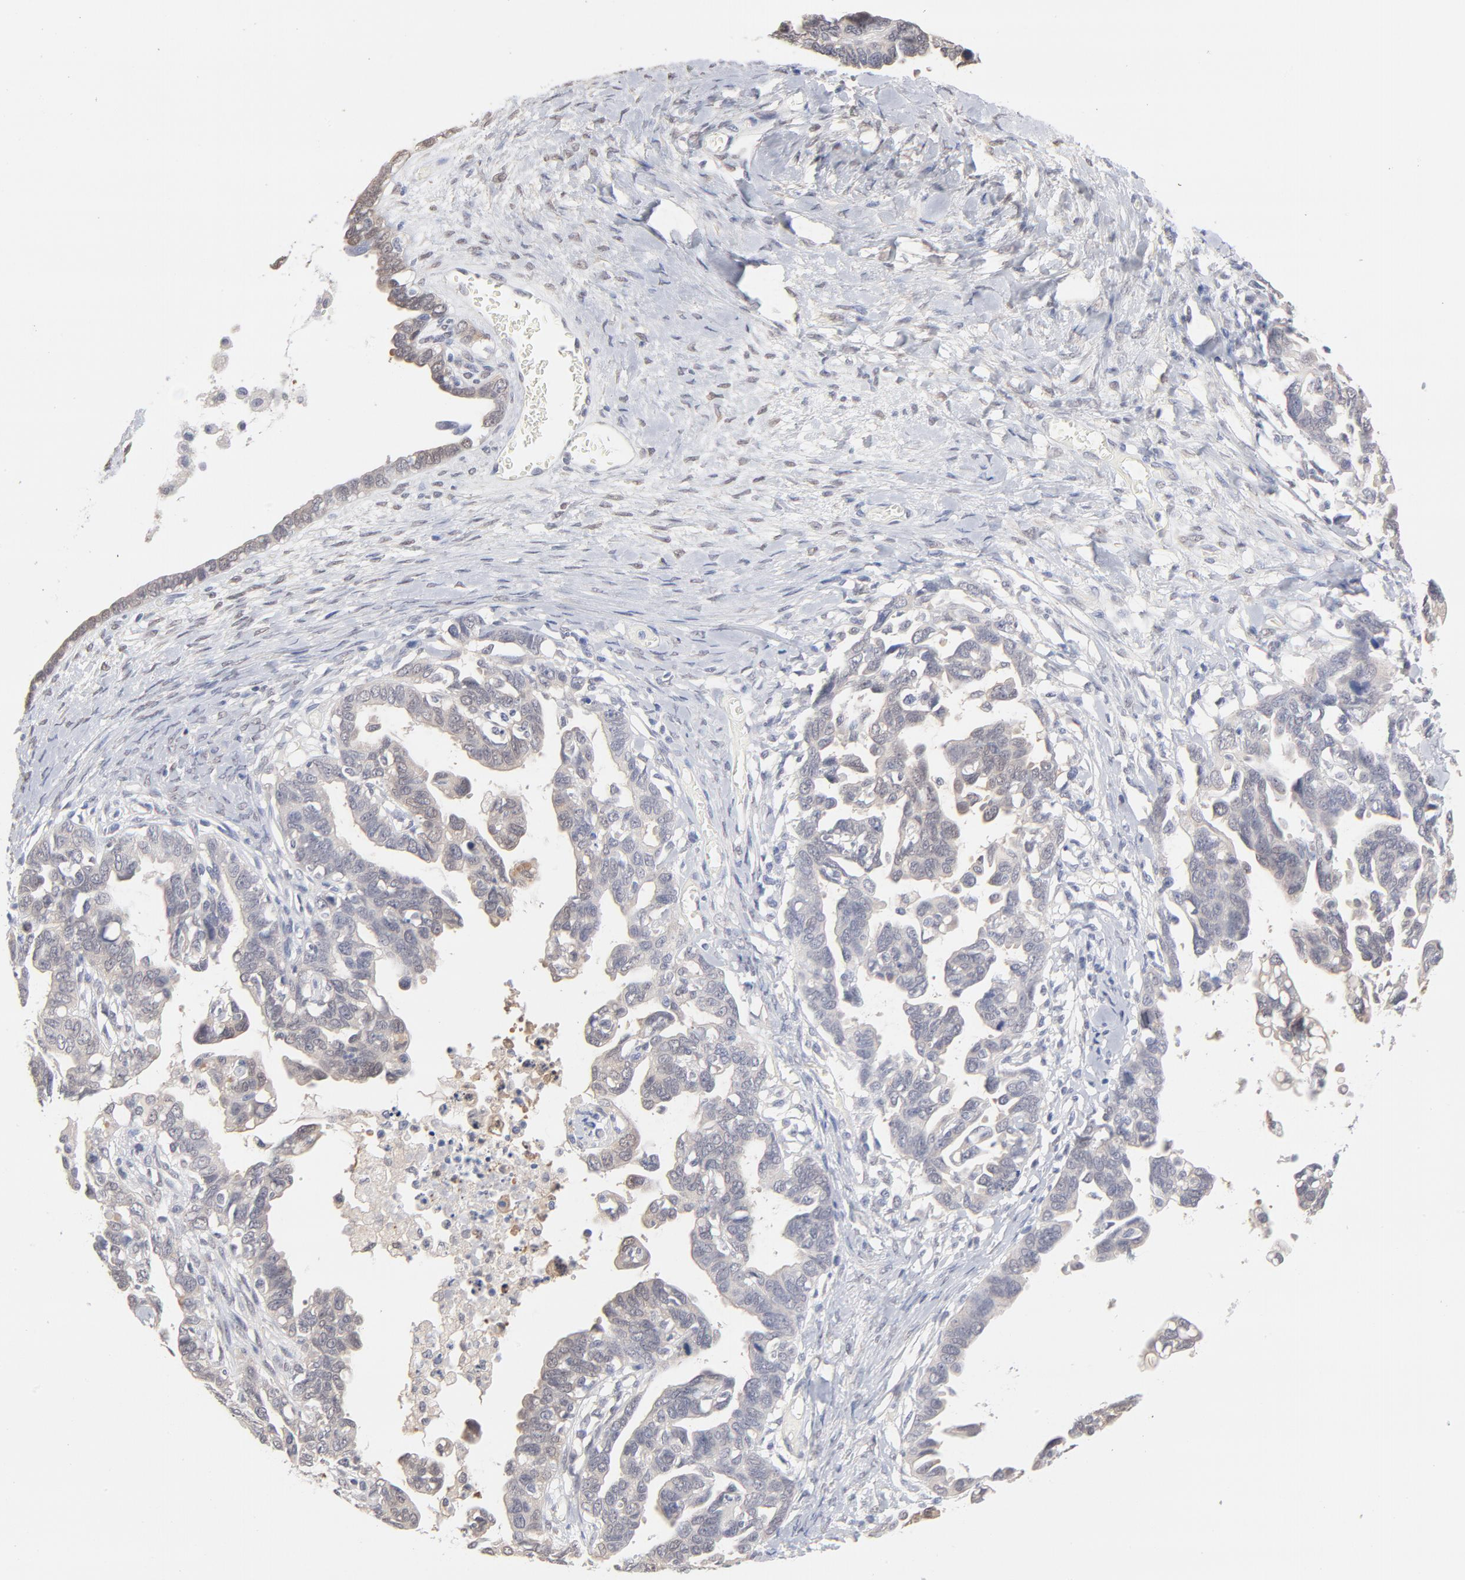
{"staining": {"intensity": "weak", "quantity": "25%-75%", "location": "cytoplasmic/membranous"}, "tissue": "ovarian cancer", "cell_type": "Tumor cells", "image_type": "cancer", "snomed": [{"axis": "morphology", "description": "Cystadenocarcinoma, serous, NOS"}, {"axis": "topography", "description": "Ovary"}], "caption": "There is low levels of weak cytoplasmic/membranous positivity in tumor cells of ovarian cancer (serous cystadenocarcinoma), as demonstrated by immunohistochemical staining (brown color).", "gene": "MIF", "patient": {"sex": "female", "age": 69}}